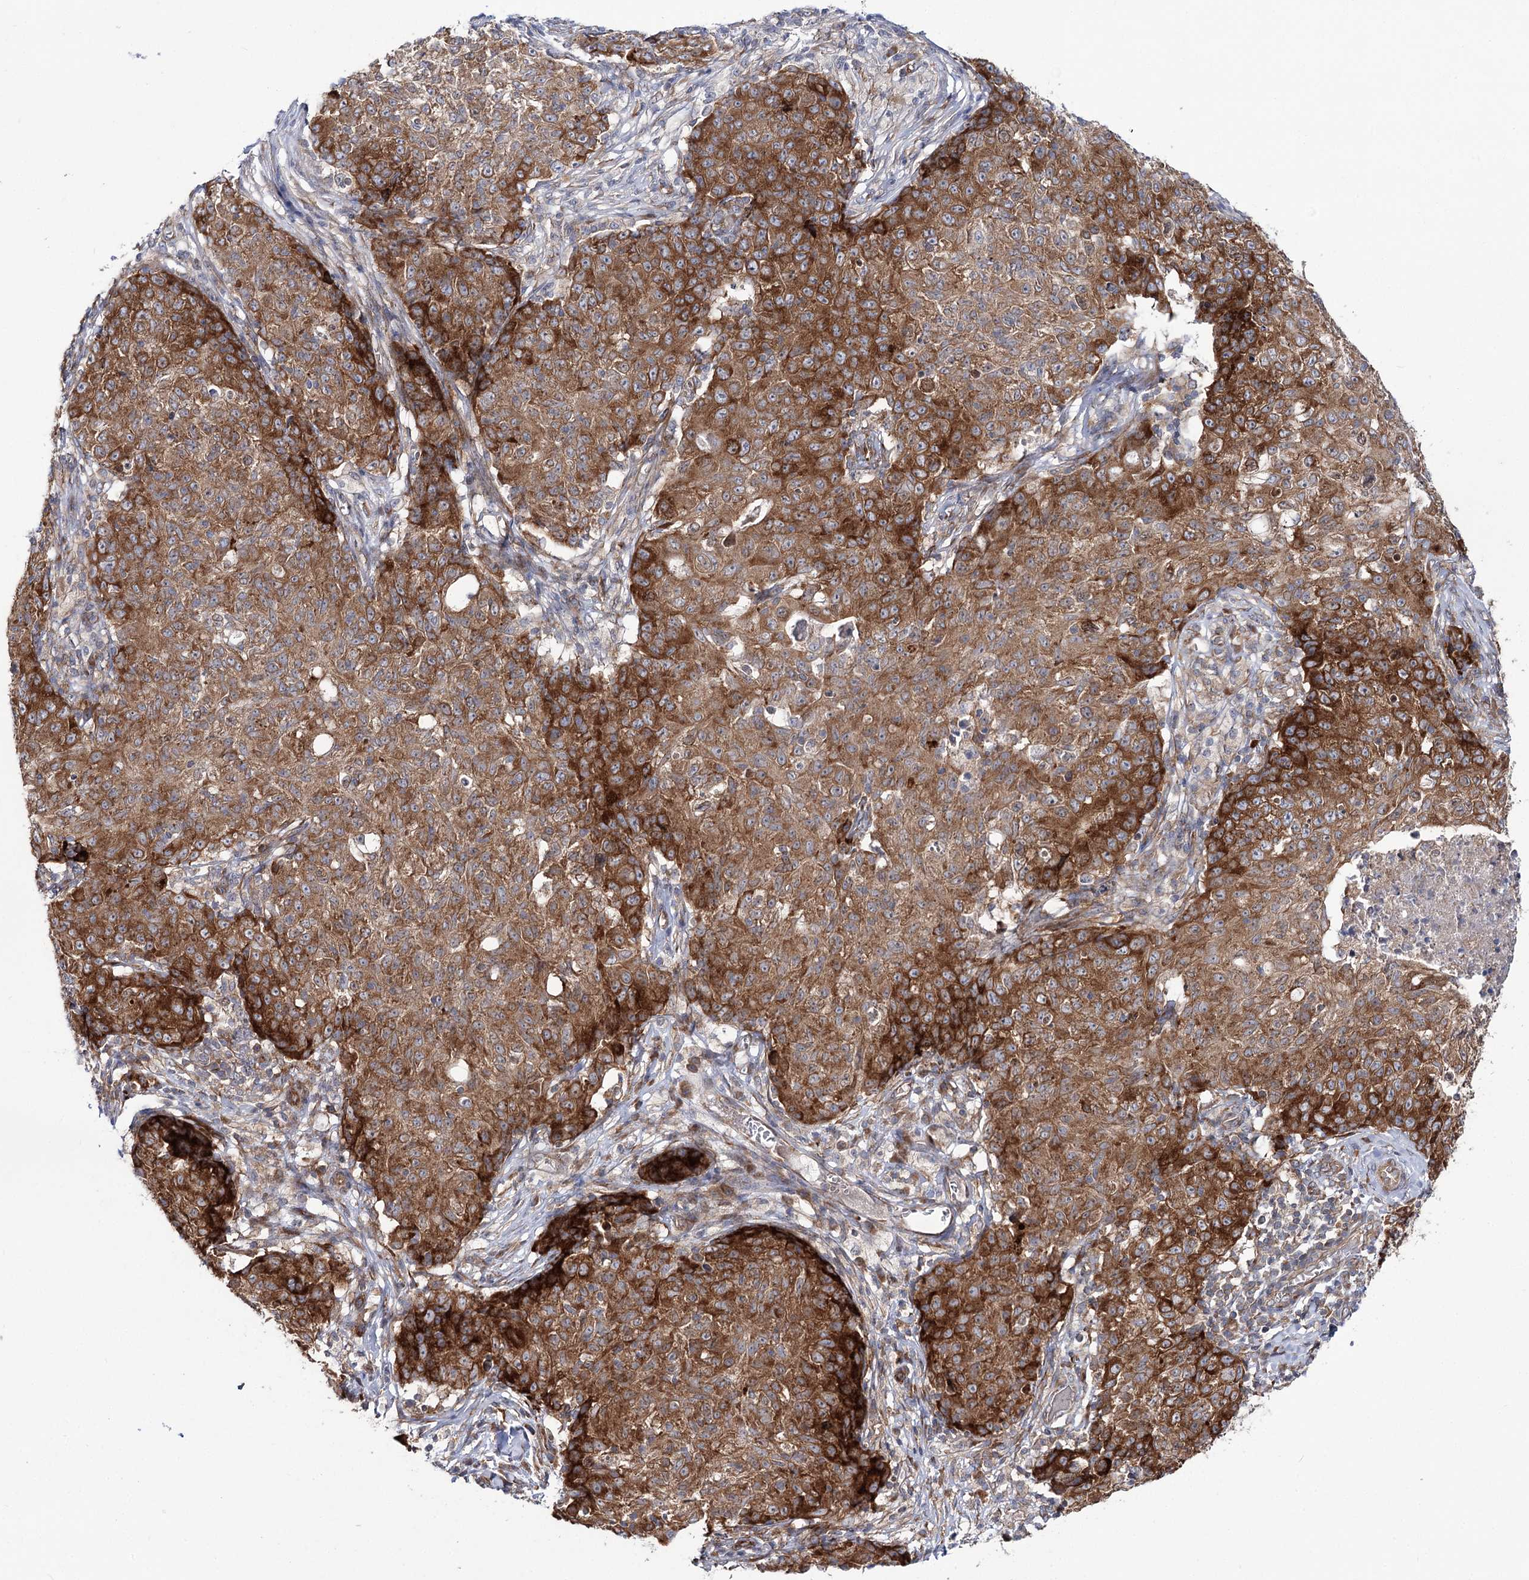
{"staining": {"intensity": "strong", "quantity": ">75%", "location": "cytoplasmic/membranous"}, "tissue": "ovarian cancer", "cell_type": "Tumor cells", "image_type": "cancer", "snomed": [{"axis": "morphology", "description": "Carcinoma, endometroid"}, {"axis": "topography", "description": "Ovary"}], "caption": "Strong cytoplasmic/membranous staining is identified in about >75% of tumor cells in ovarian cancer.", "gene": "VWA2", "patient": {"sex": "female", "age": 42}}